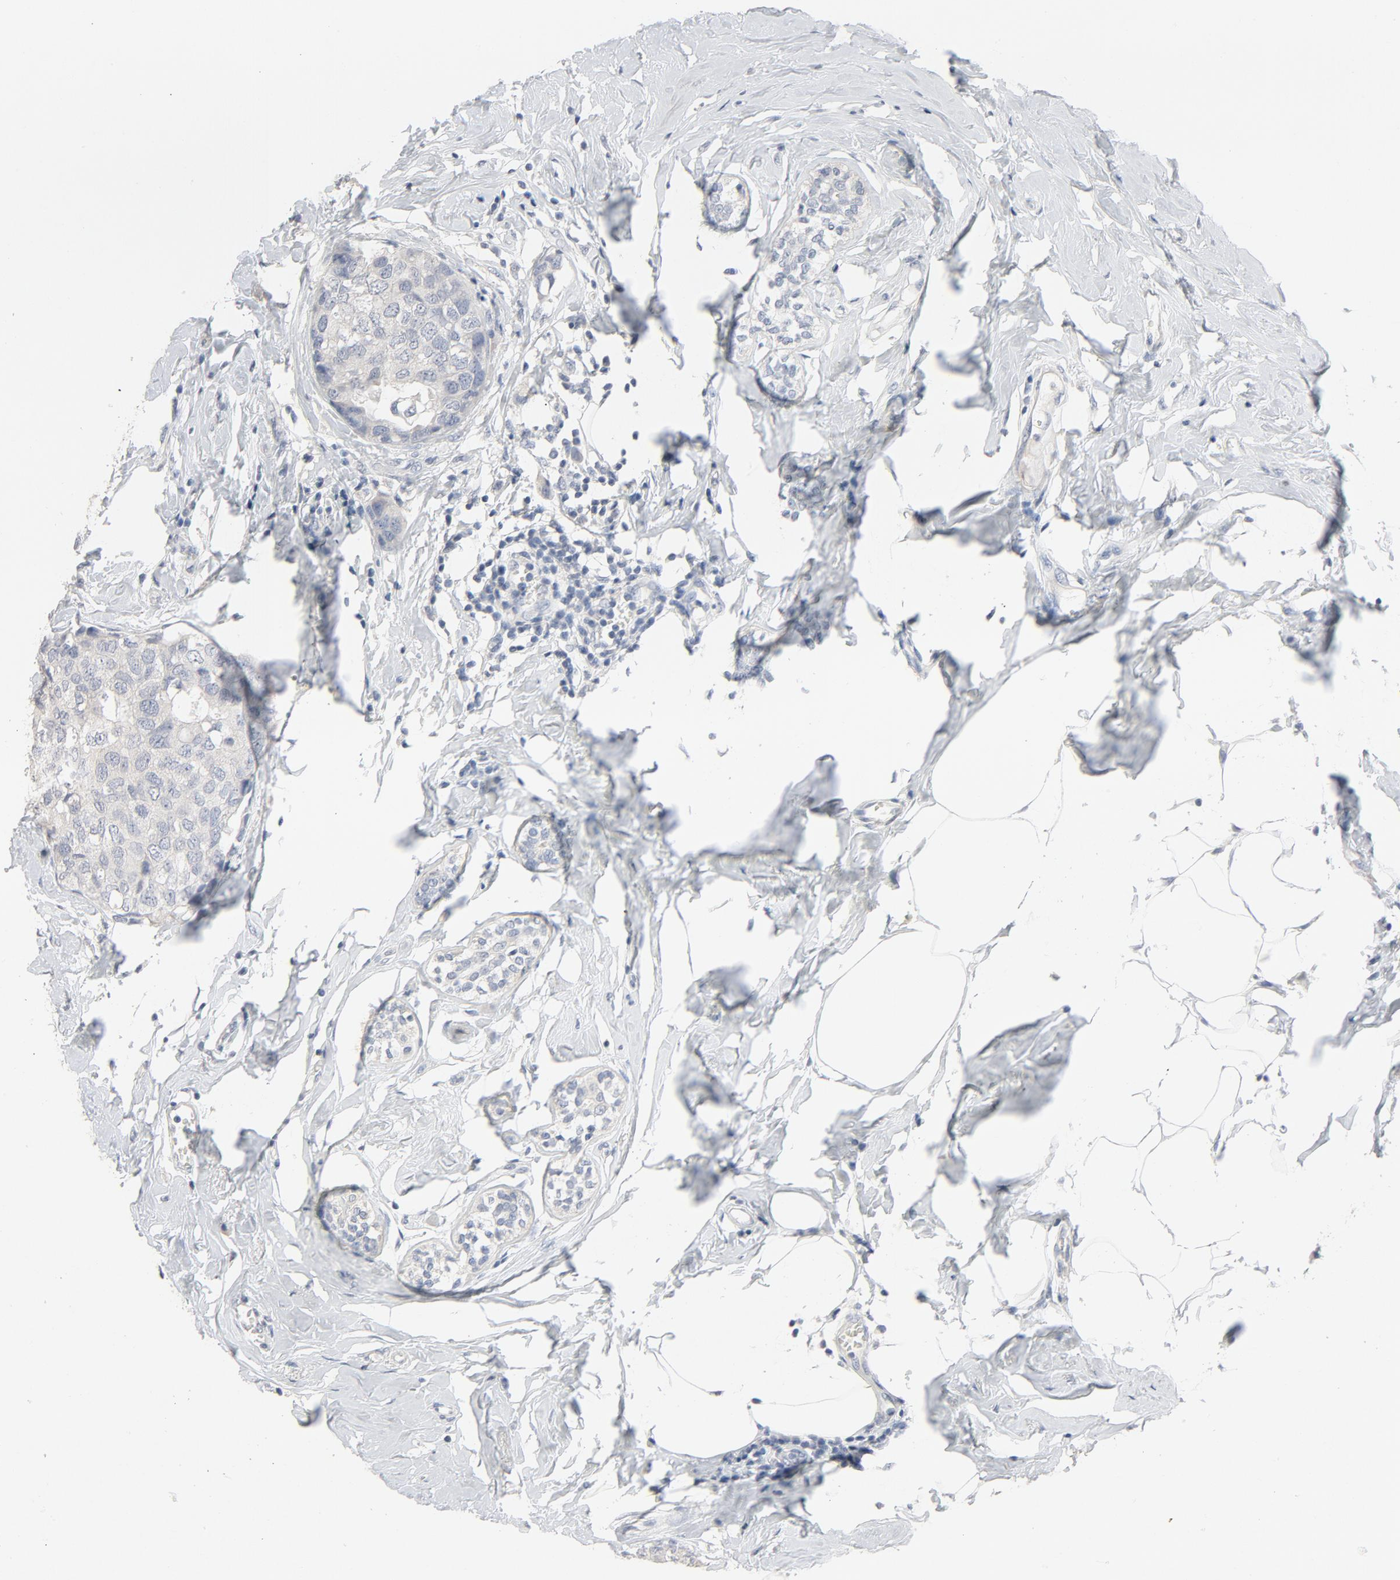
{"staining": {"intensity": "negative", "quantity": "none", "location": "none"}, "tissue": "breast cancer", "cell_type": "Tumor cells", "image_type": "cancer", "snomed": [{"axis": "morphology", "description": "Normal tissue, NOS"}, {"axis": "morphology", "description": "Duct carcinoma"}, {"axis": "topography", "description": "Breast"}], "caption": "Tumor cells show no significant protein expression in infiltrating ductal carcinoma (breast).", "gene": "ZCCHC13", "patient": {"sex": "female", "age": 50}}